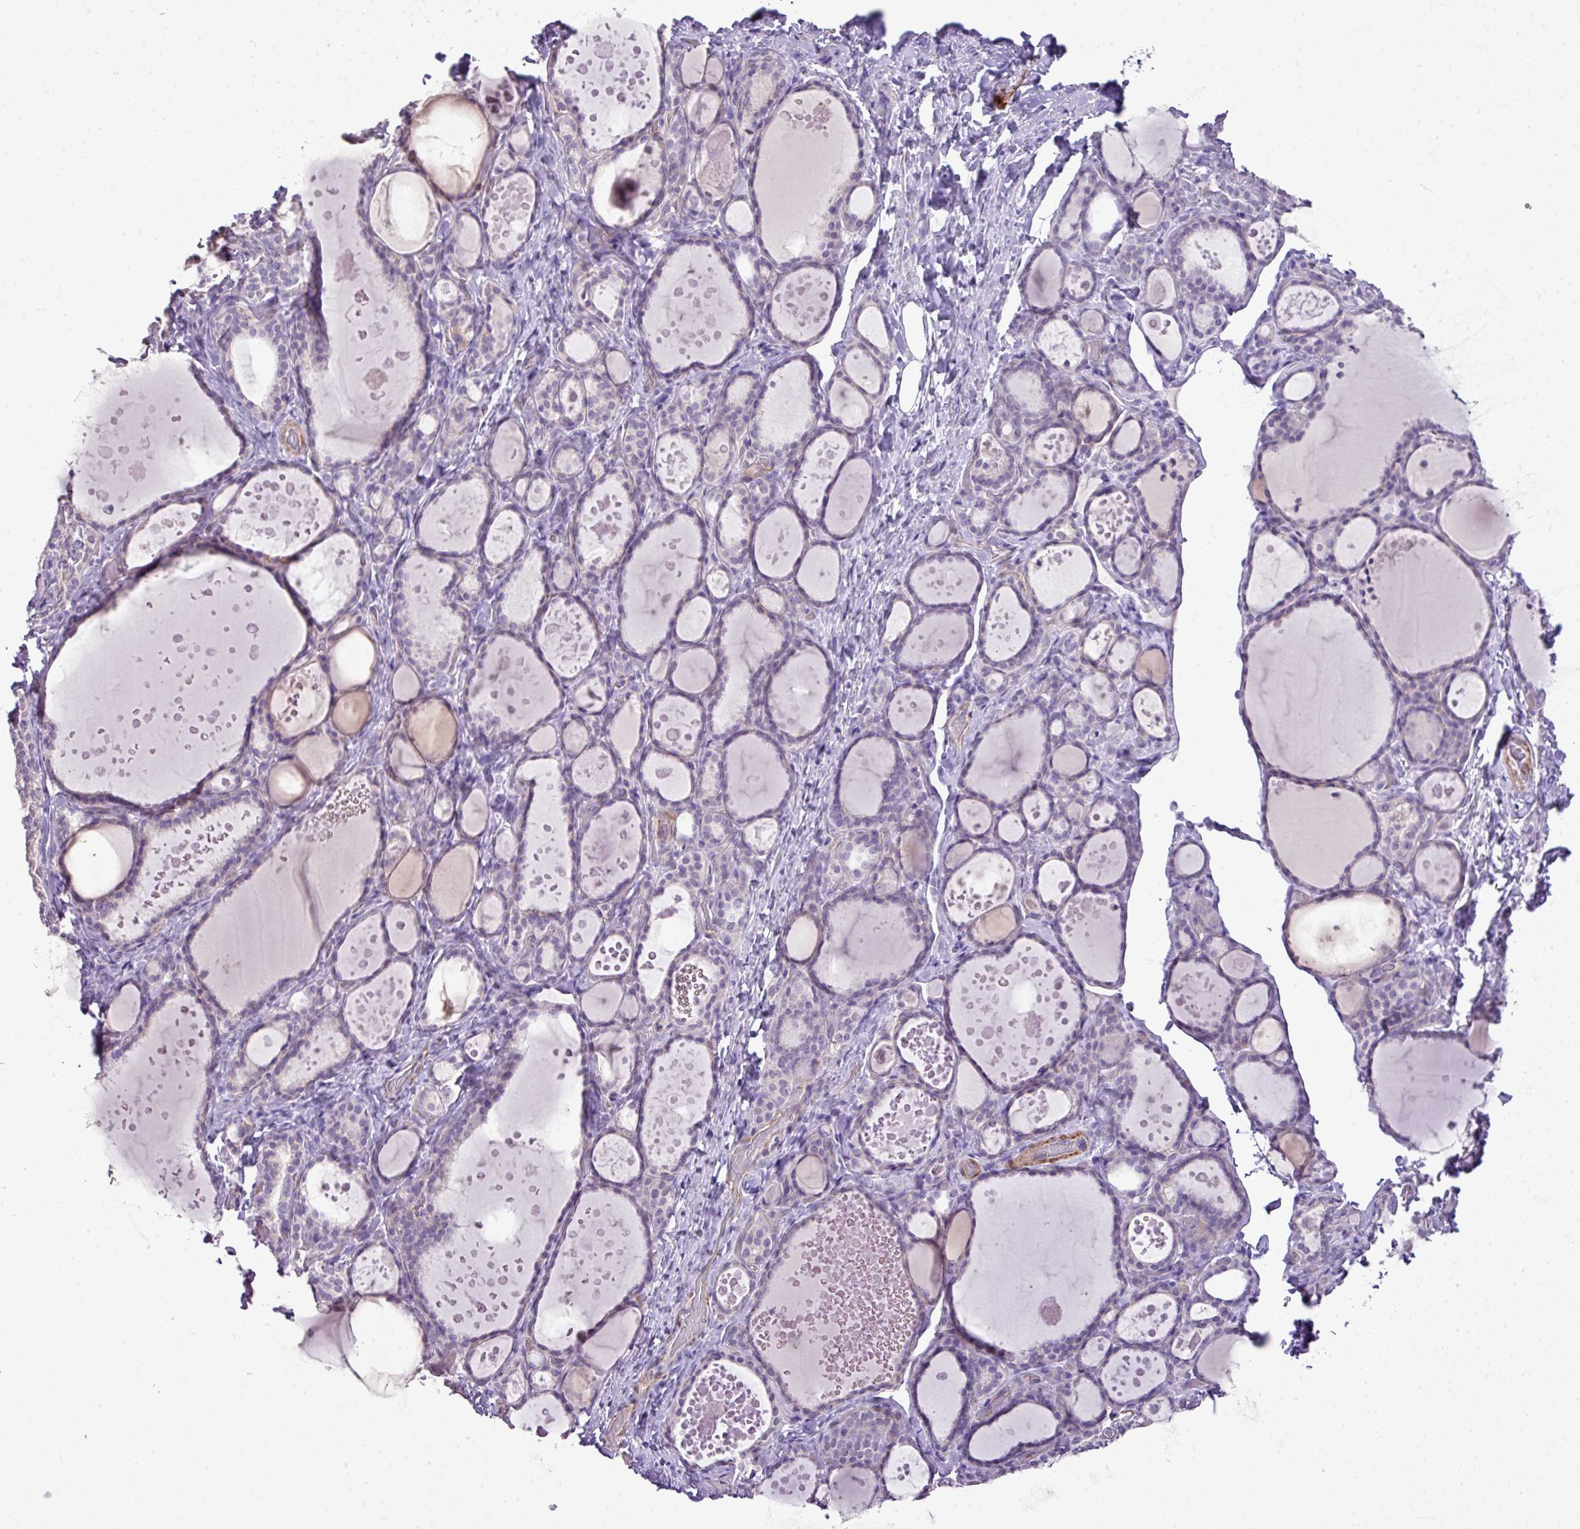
{"staining": {"intensity": "negative", "quantity": "none", "location": "none"}, "tissue": "thyroid gland", "cell_type": "Glandular cells", "image_type": "normal", "snomed": [{"axis": "morphology", "description": "Normal tissue, NOS"}, {"axis": "topography", "description": "Thyroid gland"}], "caption": "Glandular cells show no significant protein expression in normal thyroid gland.", "gene": "DIP2A", "patient": {"sex": "female", "age": 46}}